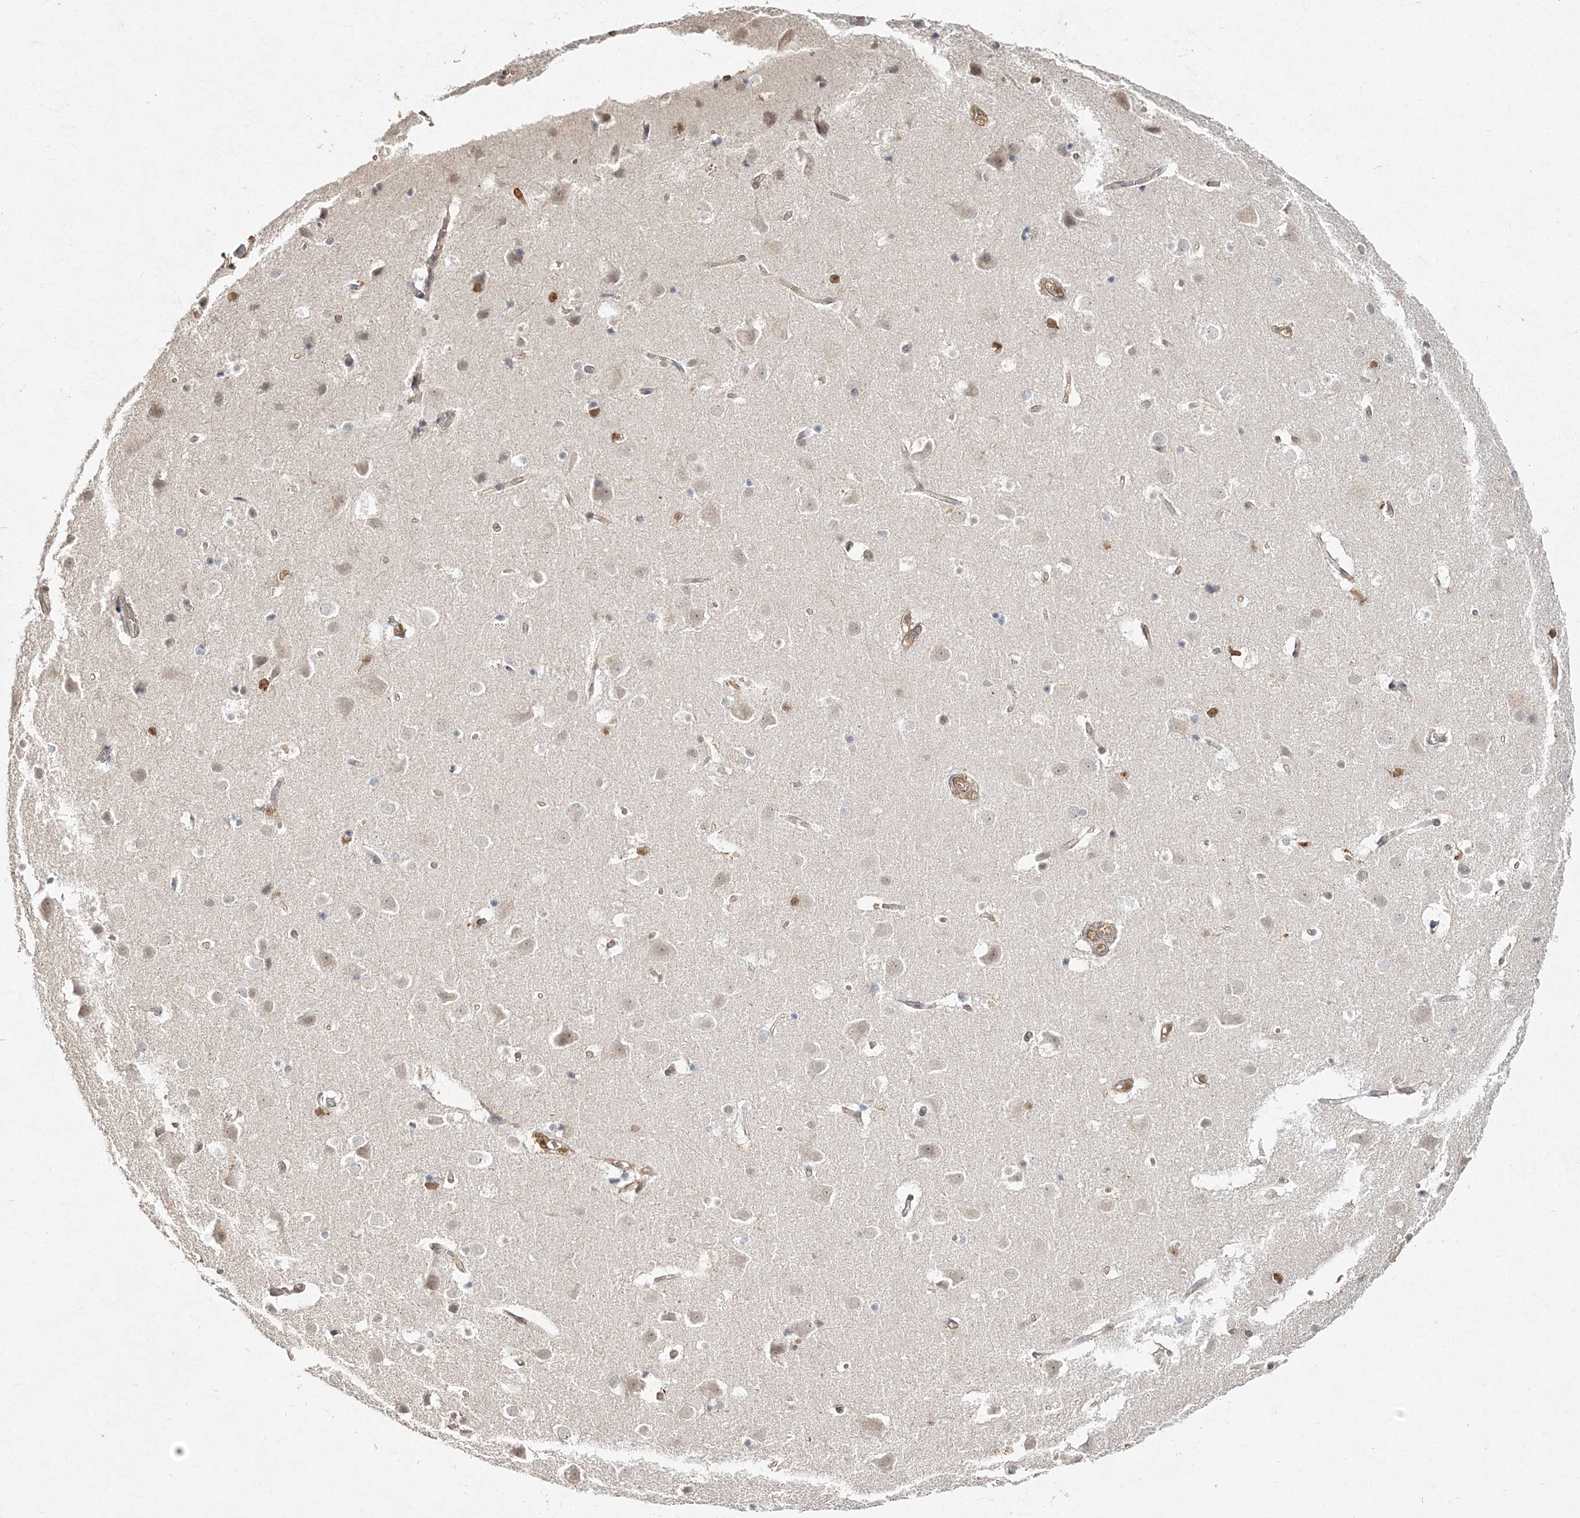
{"staining": {"intensity": "weak", "quantity": "25%-75%", "location": "cytoplasmic/membranous,nuclear"}, "tissue": "cerebral cortex", "cell_type": "Endothelial cells", "image_type": "normal", "snomed": [{"axis": "morphology", "description": "Normal tissue, NOS"}, {"axis": "topography", "description": "Cerebral cortex"}], "caption": "Protein staining shows weak cytoplasmic/membranous,nuclear positivity in approximately 25%-75% of endothelial cells in normal cerebral cortex.", "gene": "S100A11", "patient": {"sex": "male", "age": 54}}